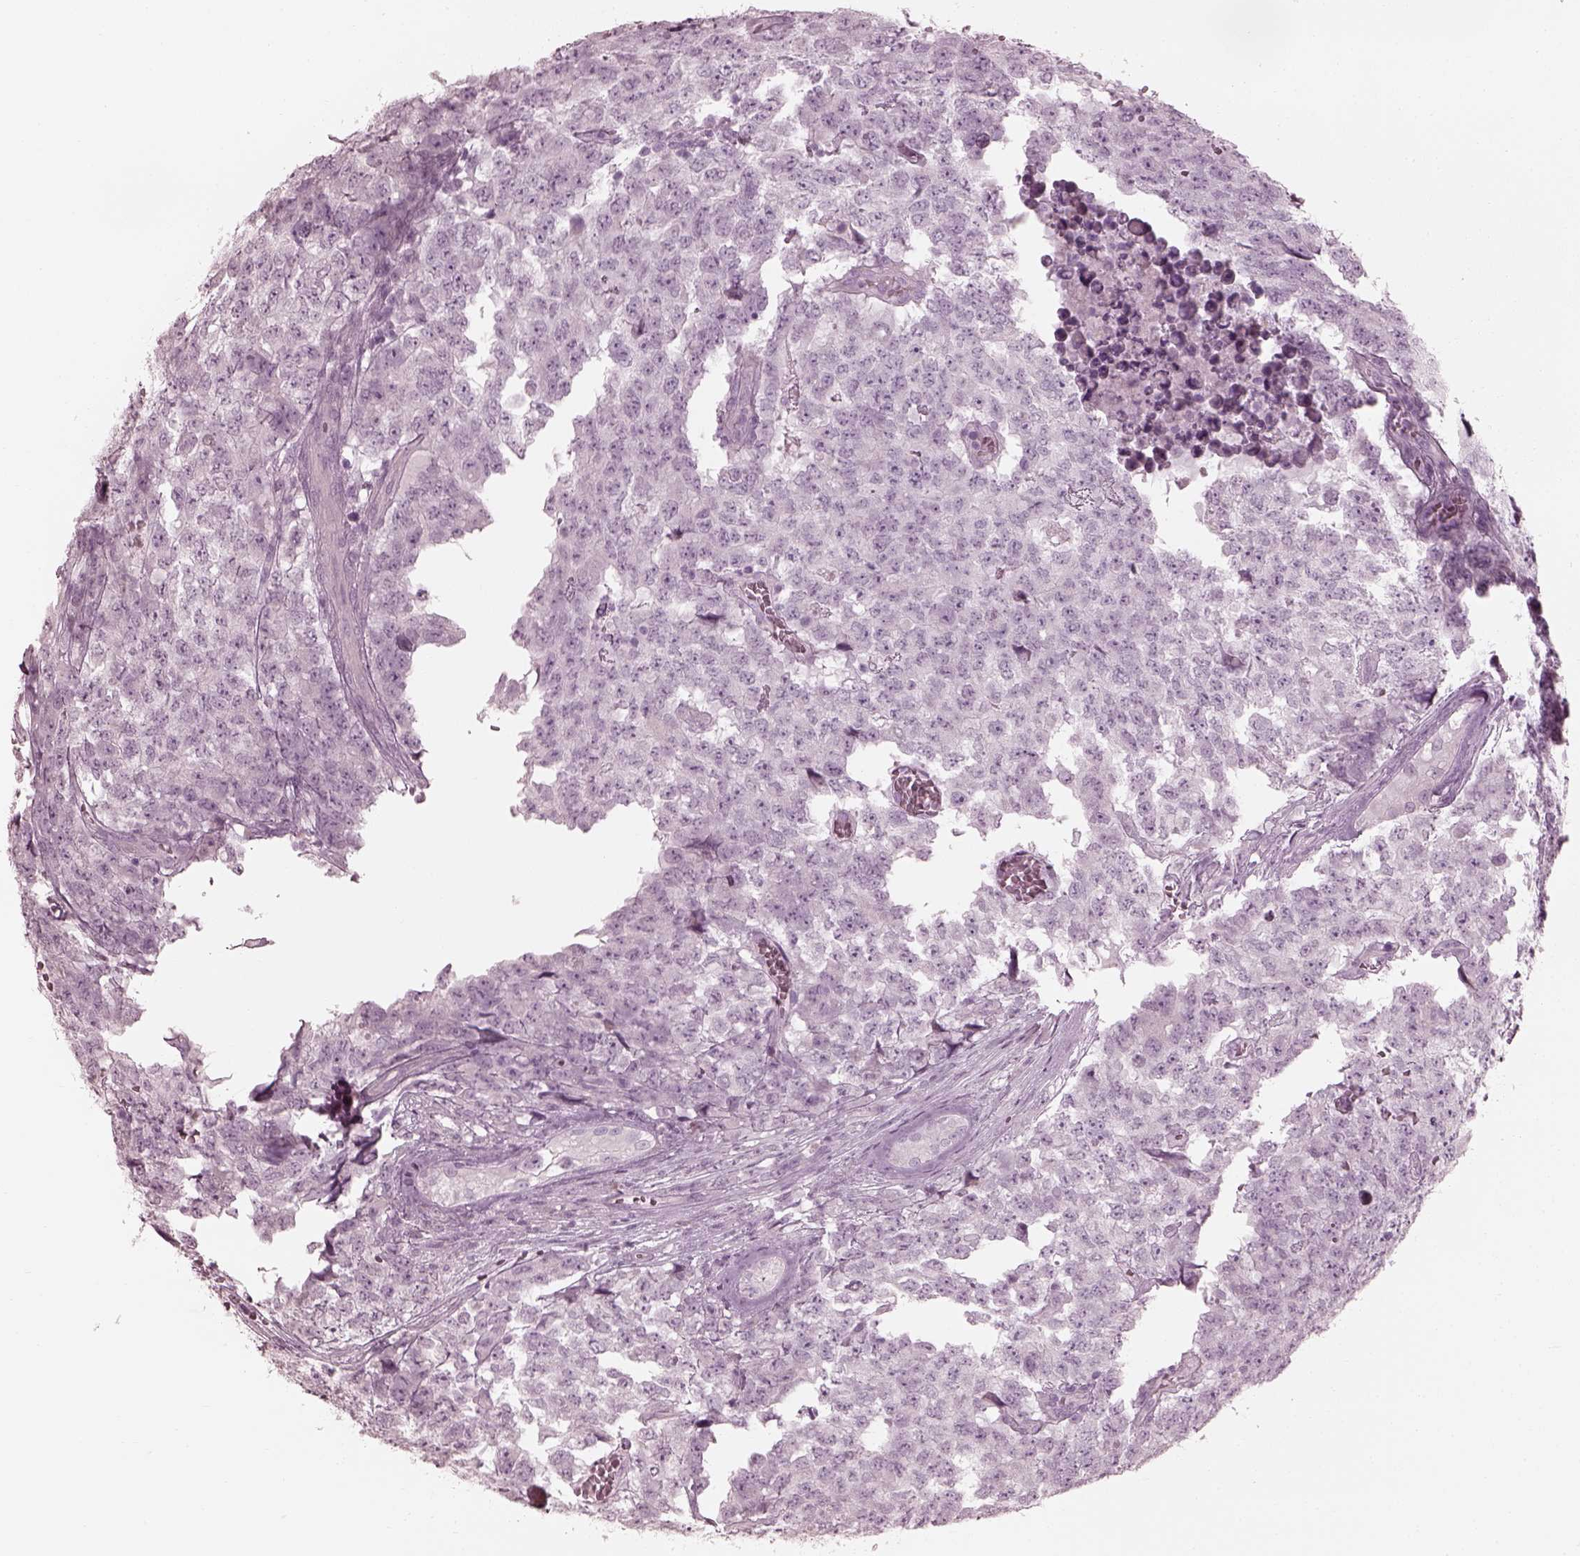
{"staining": {"intensity": "negative", "quantity": "none", "location": "none"}, "tissue": "testis cancer", "cell_type": "Tumor cells", "image_type": "cancer", "snomed": [{"axis": "morphology", "description": "Carcinoma, Embryonal, NOS"}, {"axis": "topography", "description": "Testis"}], "caption": "This is an immunohistochemistry histopathology image of testis cancer. There is no positivity in tumor cells.", "gene": "SAXO2", "patient": {"sex": "male", "age": 23}}